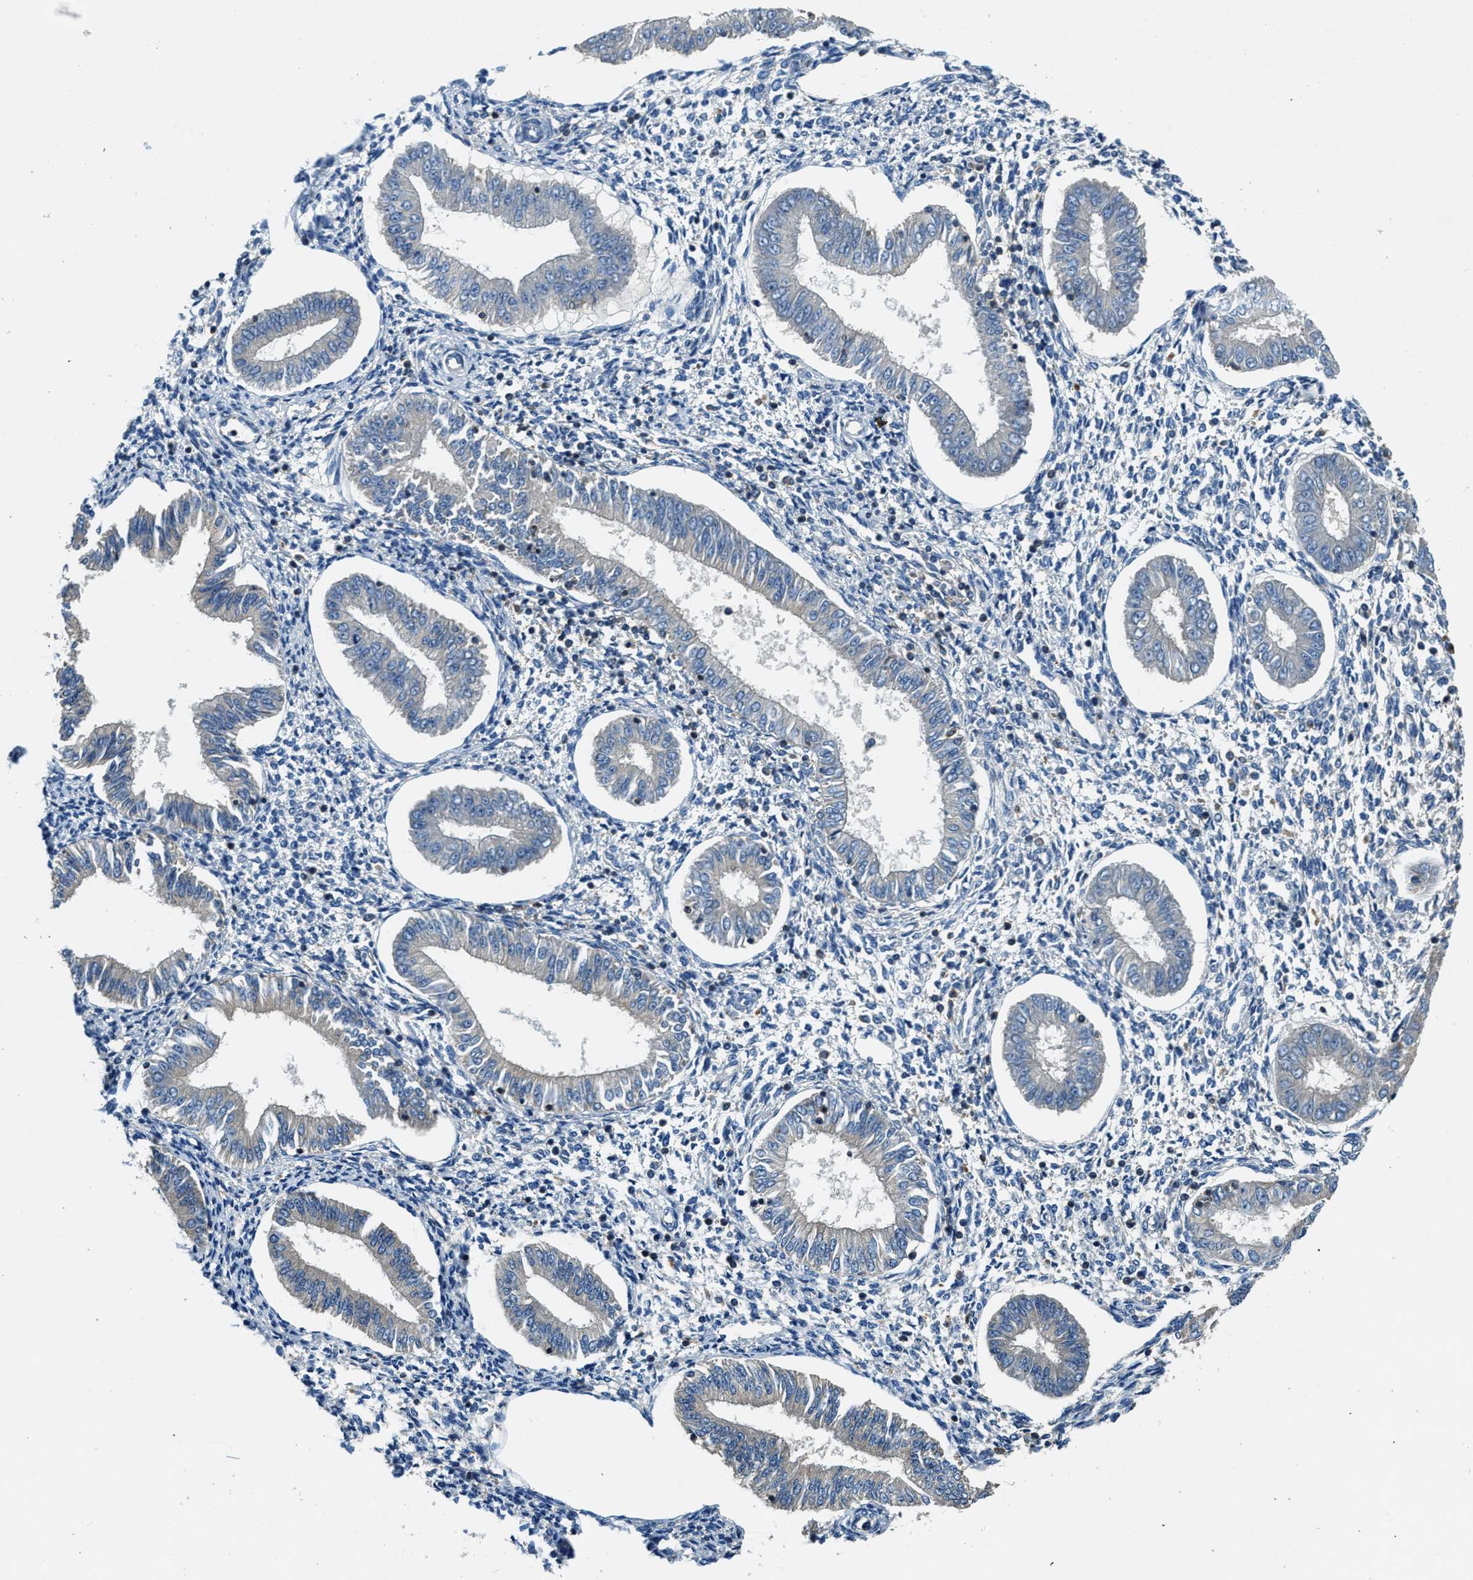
{"staining": {"intensity": "negative", "quantity": "none", "location": "none"}, "tissue": "endometrium", "cell_type": "Cells in endometrial stroma", "image_type": "normal", "snomed": [{"axis": "morphology", "description": "Normal tissue, NOS"}, {"axis": "topography", "description": "Endometrium"}], "caption": "Cells in endometrial stroma are negative for brown protein staining in normal endometrium. (Brightfield microscopy of DAB immunohistochemistry (IHC) at high magnification).", "gene": "BLOC1S1", "patient": {"sex": "female", "age": 50}}